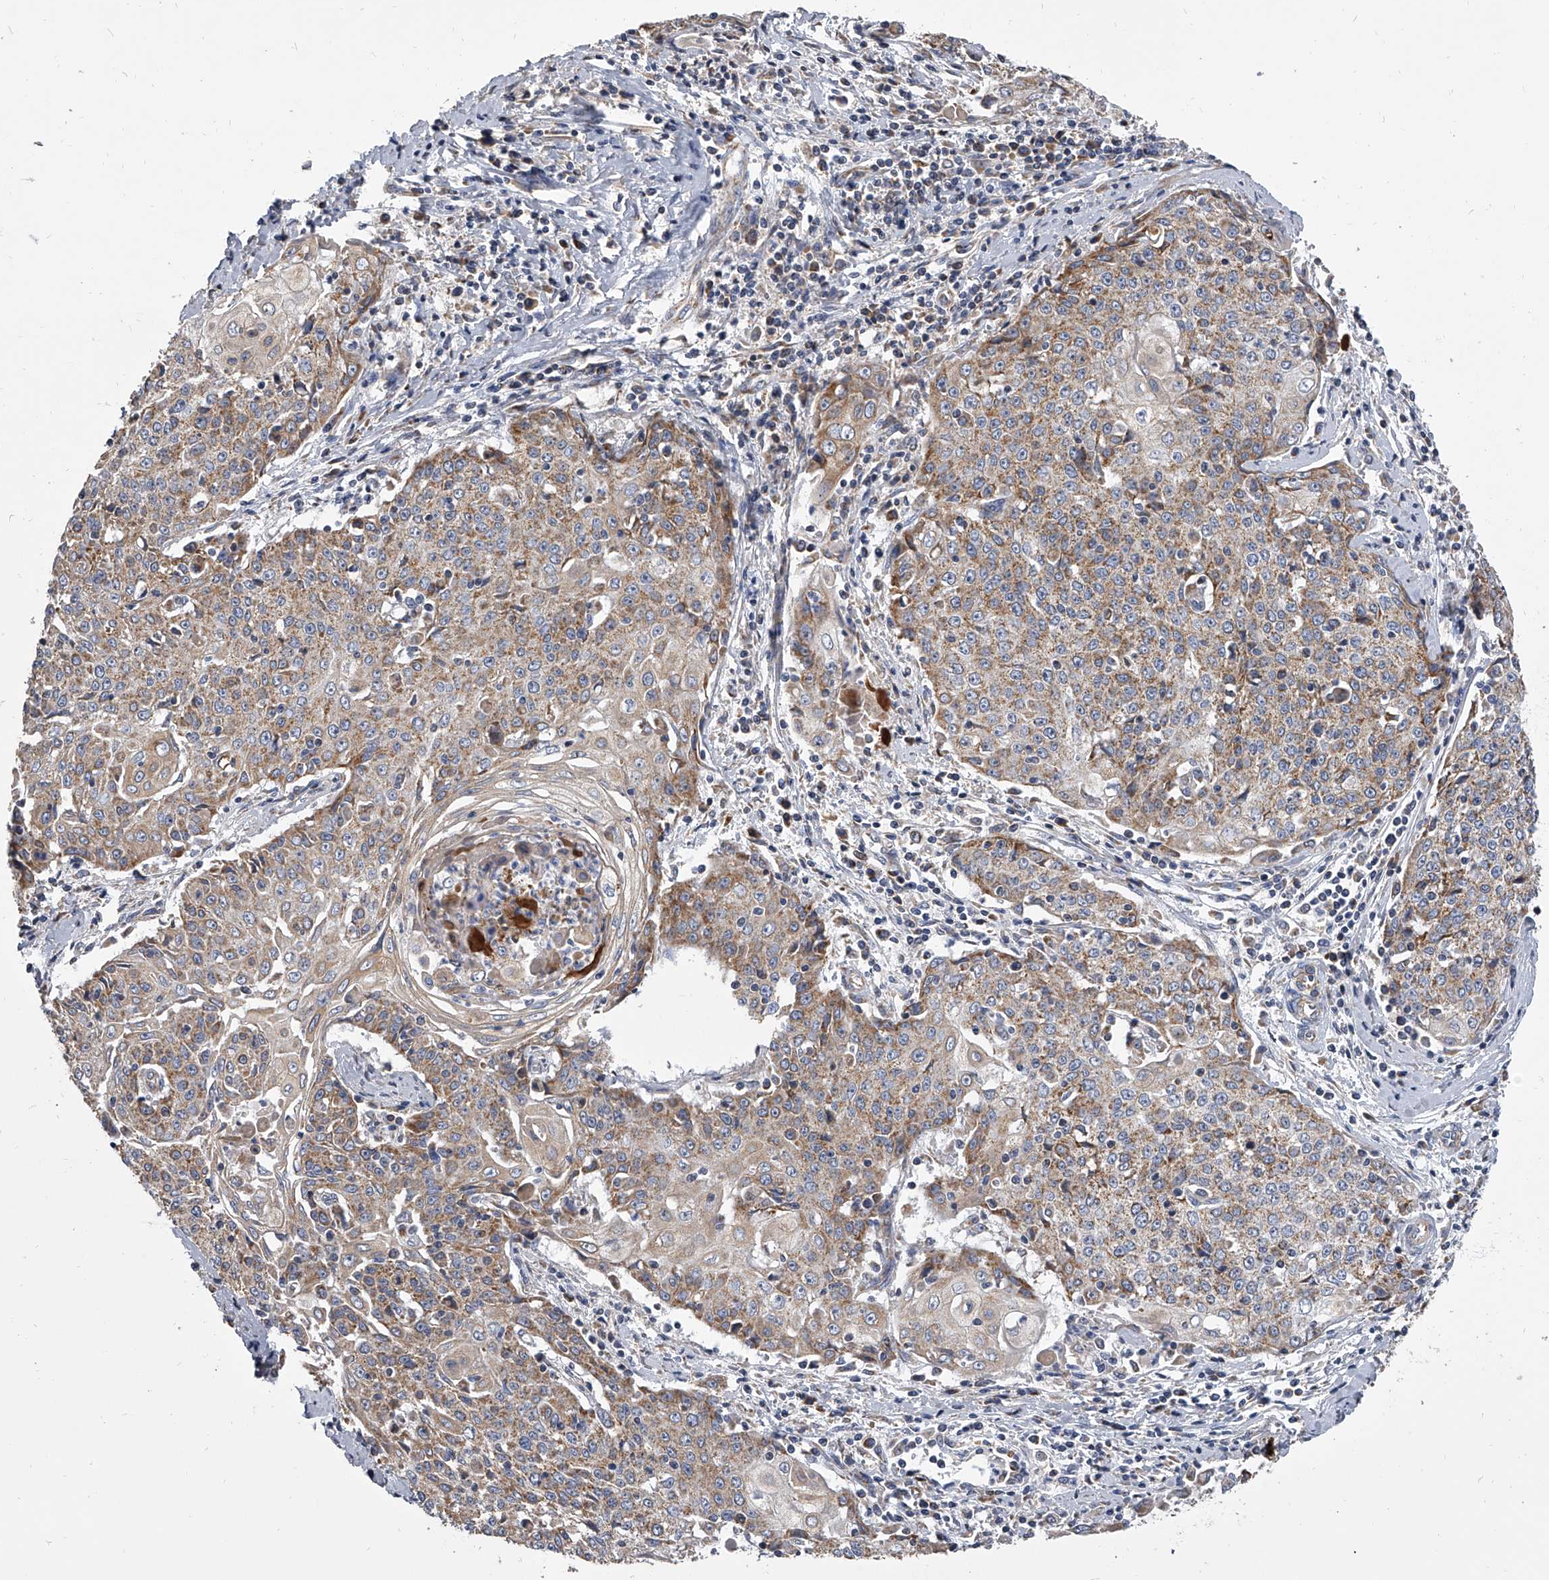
{"staining": {"intensity": "moderate", "quantity": "25%-75%", "location": "cytoplasmic/membranous"}, "tissue": "cervical cancer", "cell_type": "Tumor cells", "image_type": "cancer", "snomed": [{"axis": "morphology", "description": "Squamous cell carcinoma, NOS"}, {"axis": "topography", "description": "Cervix"}], "caption": "An immunohistochemistry (IHC) micrograph of tumor tissue is shown. Protein staining in brown highlights moderate cytoplasmic/membranous positivity in cervical cancer (squamous cell carcinoma) within tumor cells.", "gene": "MRPL28", "patient": {"sex": "female", "age": 48}}